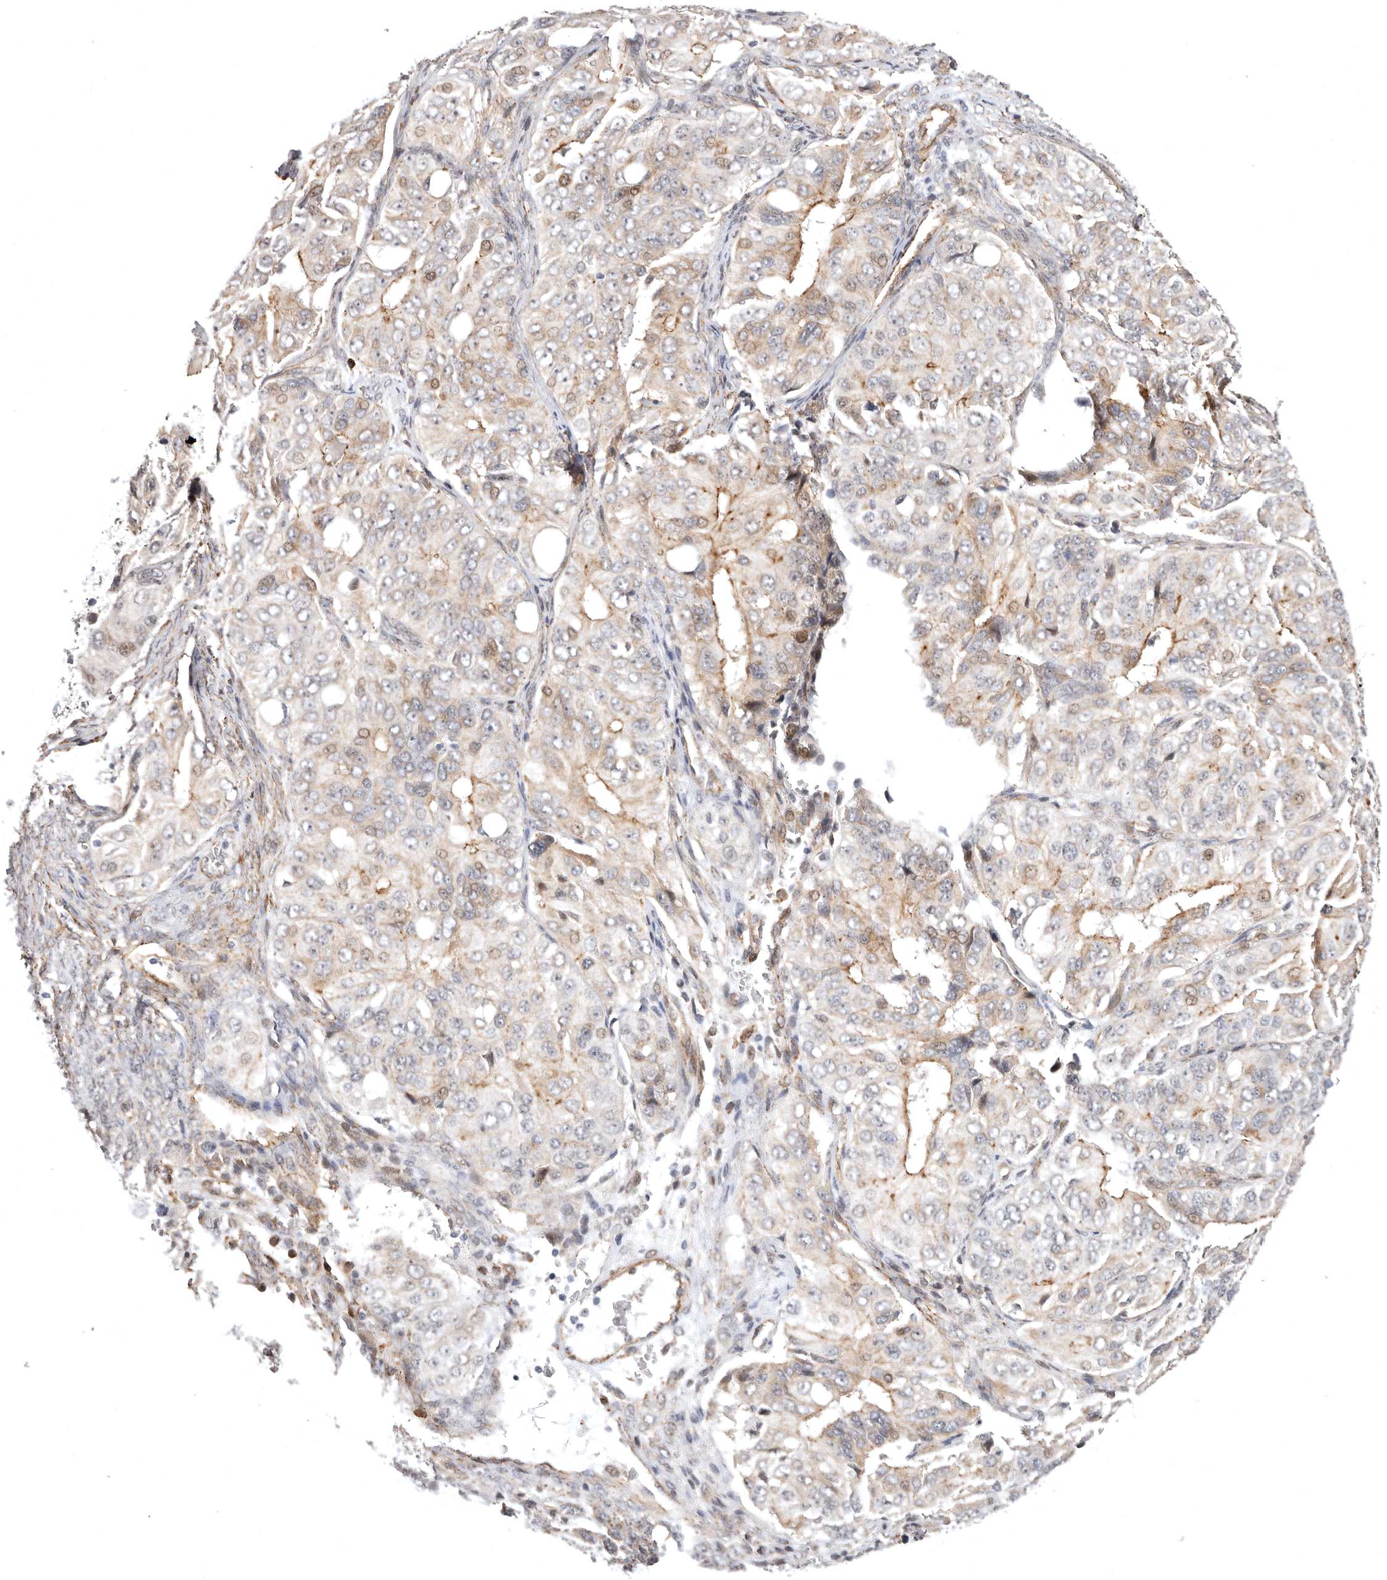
{"staining": {"intensity": "weak", "quantity": "25%-75%", "location": "cytoplasmic/membranous"}, "tissue": "ovarian cancer", "cell_type": "Tumor cells", "image_type": "cancer", "snomed": [{"axis": "morphology", "description": "Carcinoma, endometroid"}, {"axis": "topography", "description": "Ovary"}], "caption": "Ovarian cancer (endometroid carcinoma) stained for a protein shows weak cytoplasmic/membranous positivity in tumor cells.", "gene": "SZT2", "patient": {"sex": "female", "age": 51}}